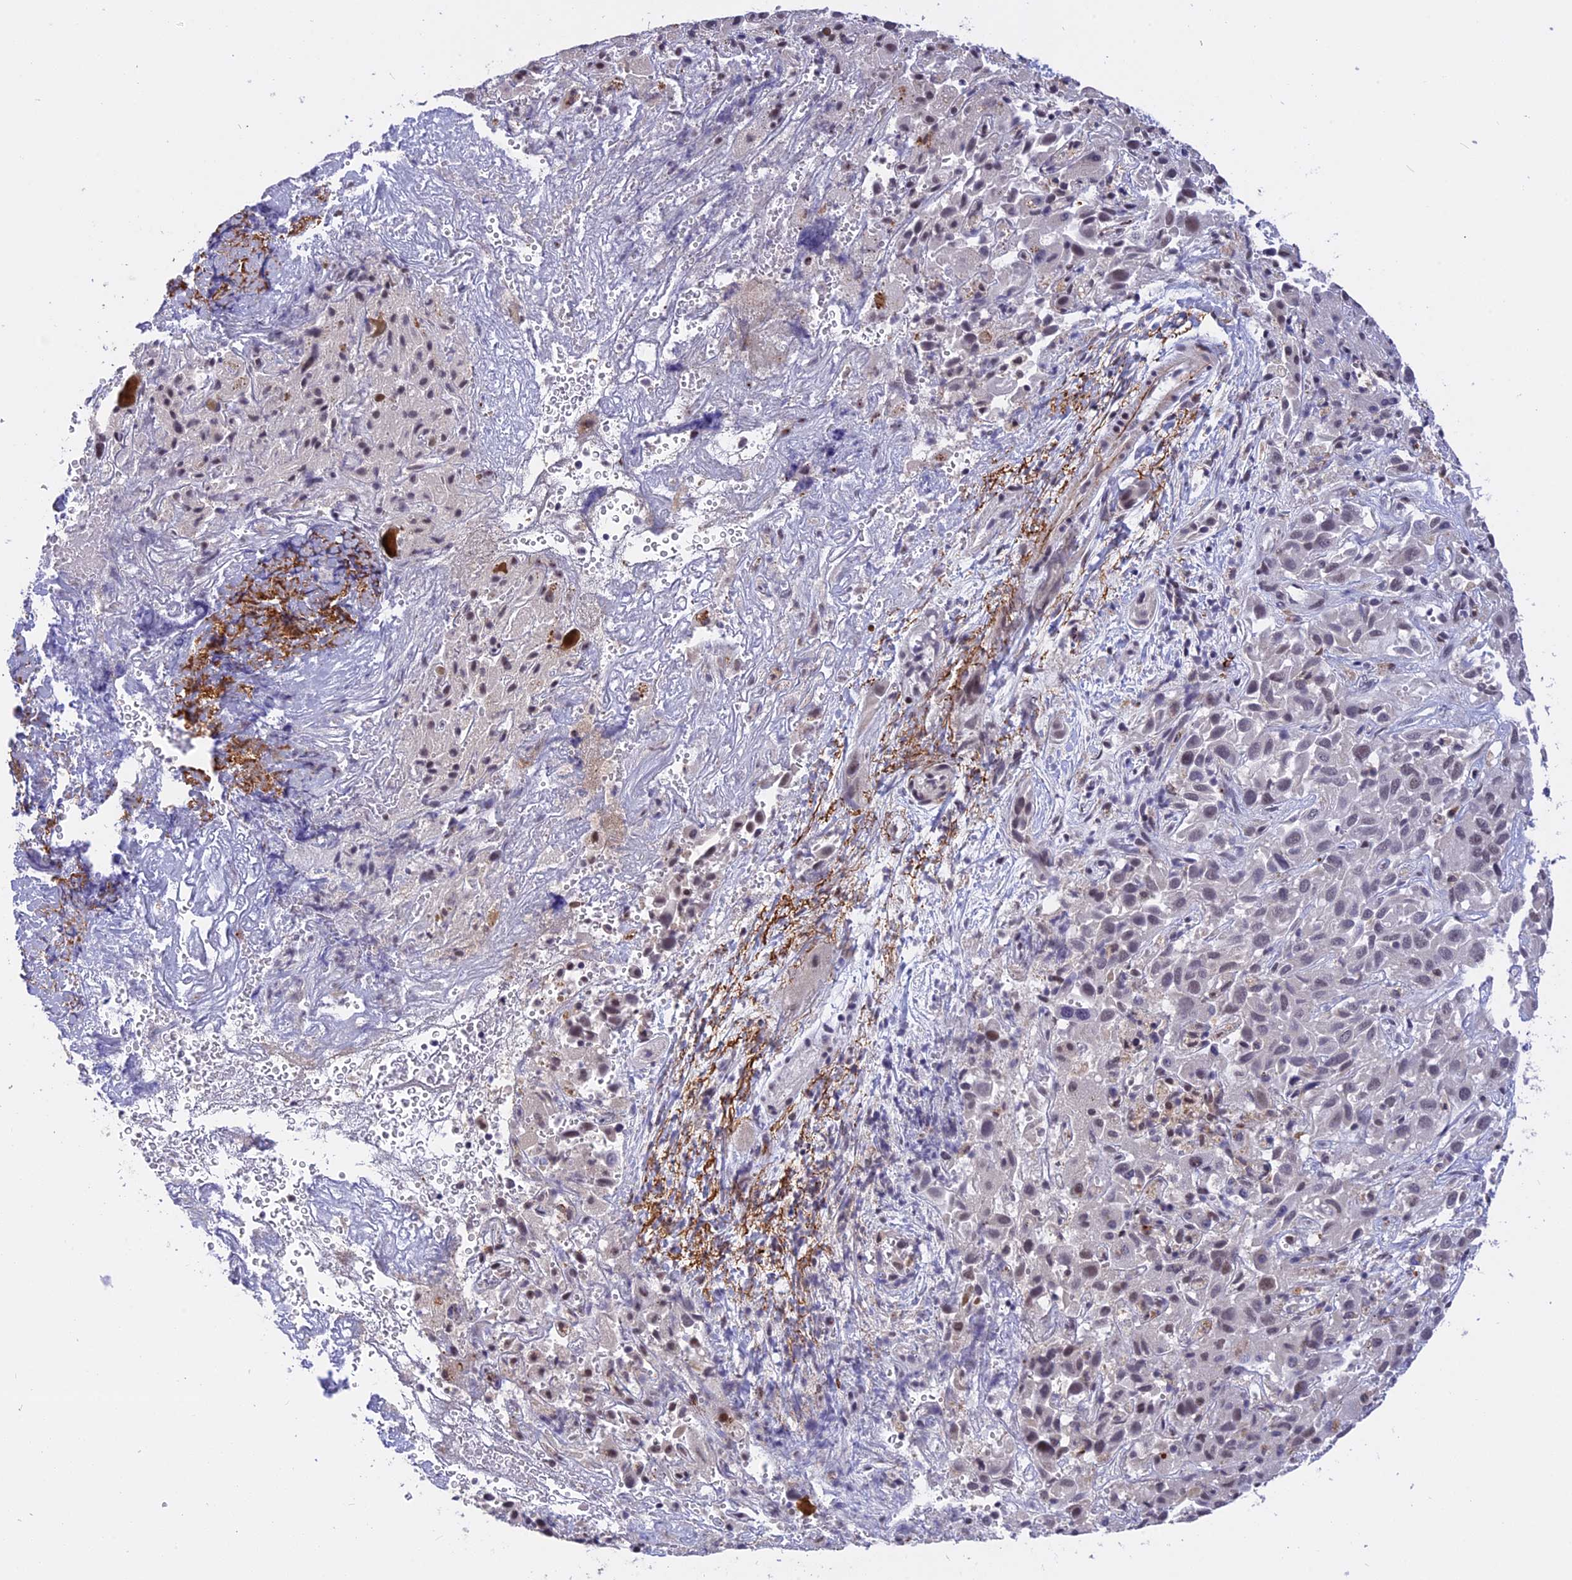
{"staining": {"intensity": "weak", "quantity": "<25%", "location": "nuclear"}, "tissue": "liver cancer", "cell_type": "Tumor cells", "image_type": "cancer", "snomed": [{"axis": "morphology", "description": "Cholangiocarcinoma"}, {"axis": "topography", "description": "Liver"}], "caption": "Protein analysis of cholangiocarcinoma (liver) demonstrates no significant positivity in tumor cells.", "gene": "POLR2C", "patient": {"sex": "female", "age": 52}}